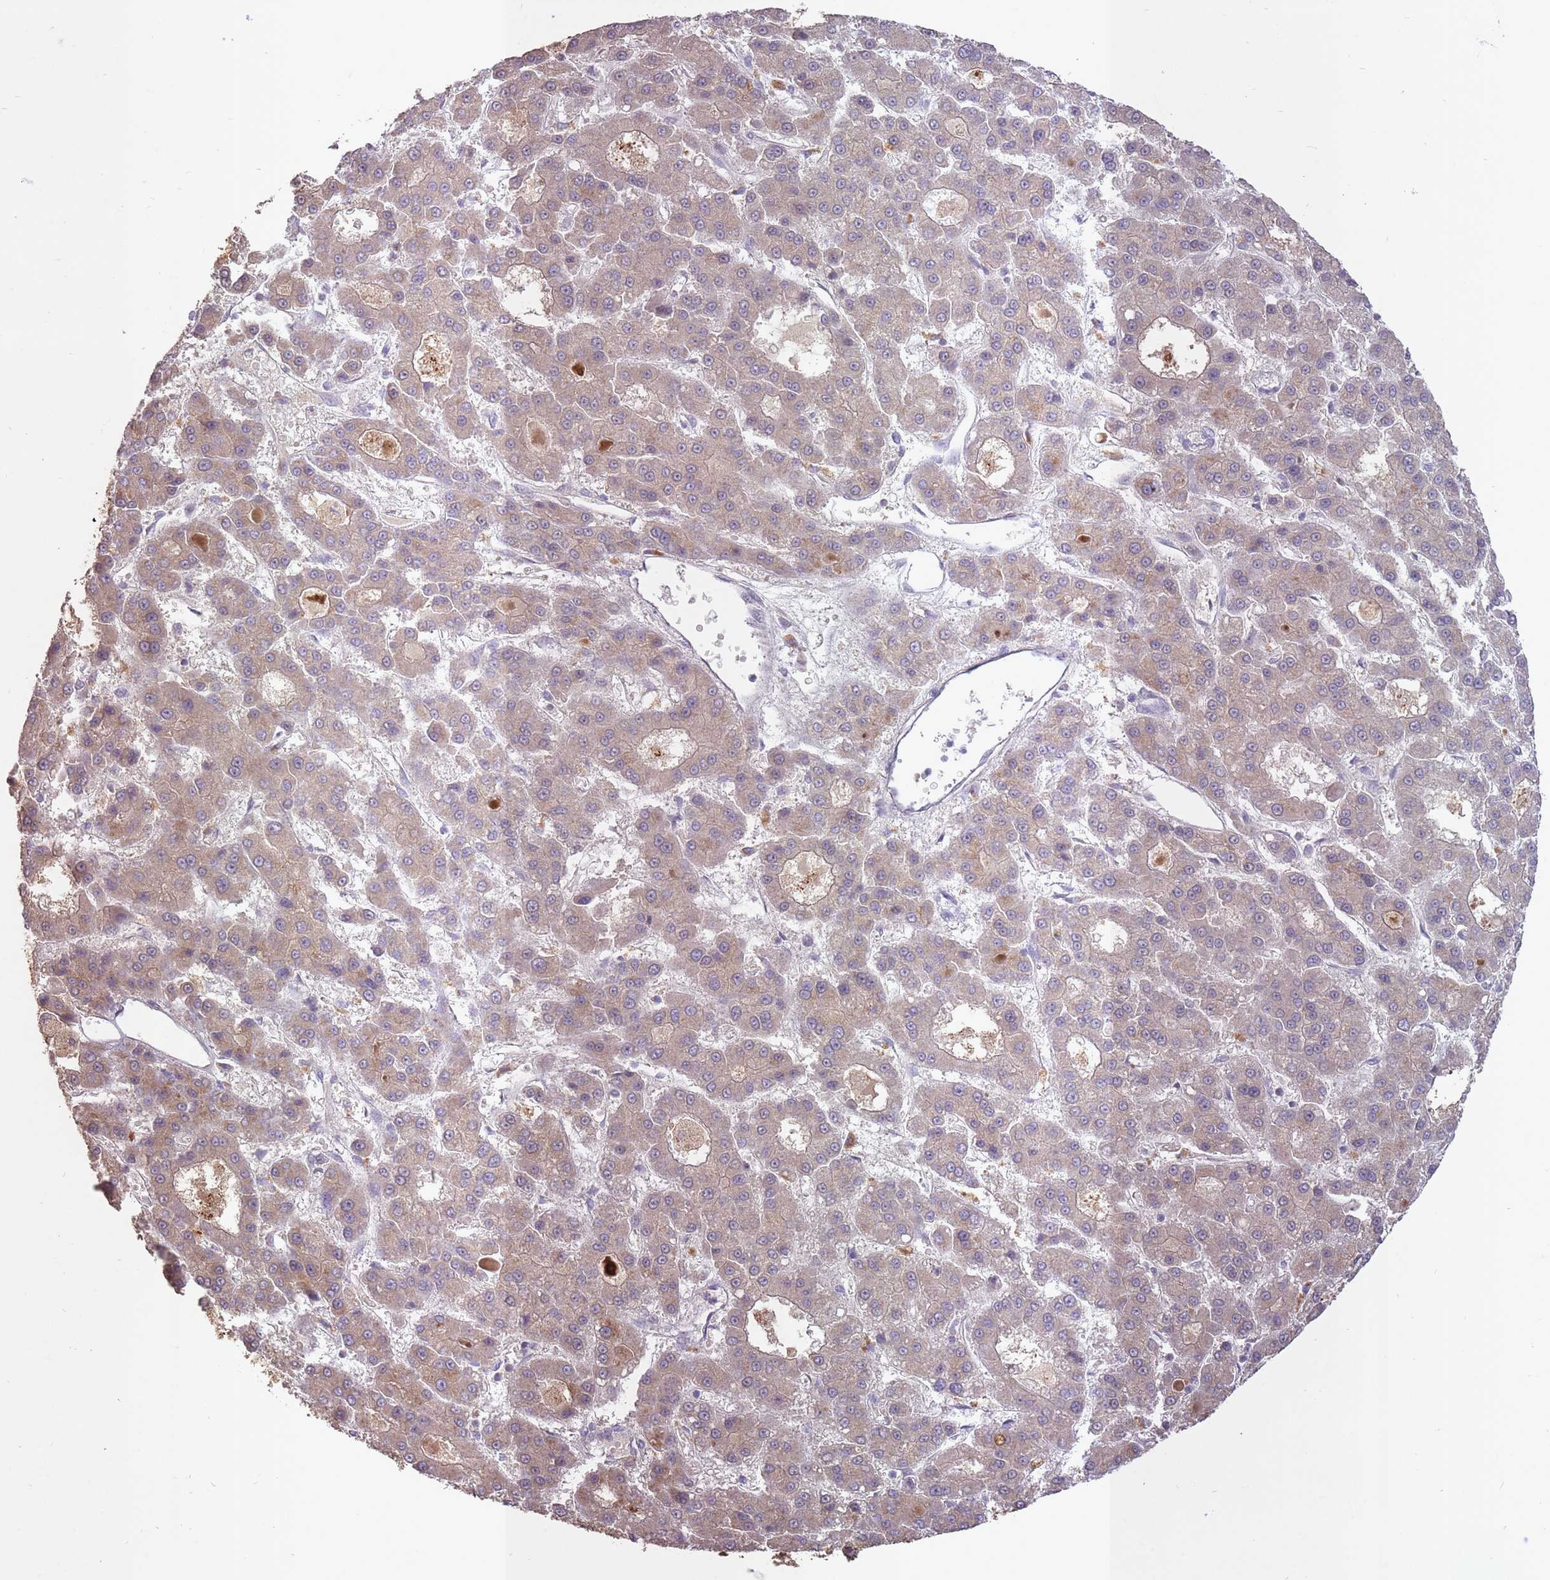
{"staining": {"intensity": "weak", "quantity": "25%-75%", "location": "cytoplasmic/membranous"}, "tissue": "liver cancer", "cell_type": "Tumor cells", "image_type": "cancer", "snomed": [{"axis": "morphology", "description": "Carcinoma, Hepatocellular, NOS"}, {"axis": "topography", "description": "Liver"}], "caption": "The immunohistochemical stain labels weak cytoplasmic/membranous staining in tumor cells of liver hepatocellular carcinoma tissue.", "gene": "LRATD2", "patient": {"sex": "male", "age": 70}}